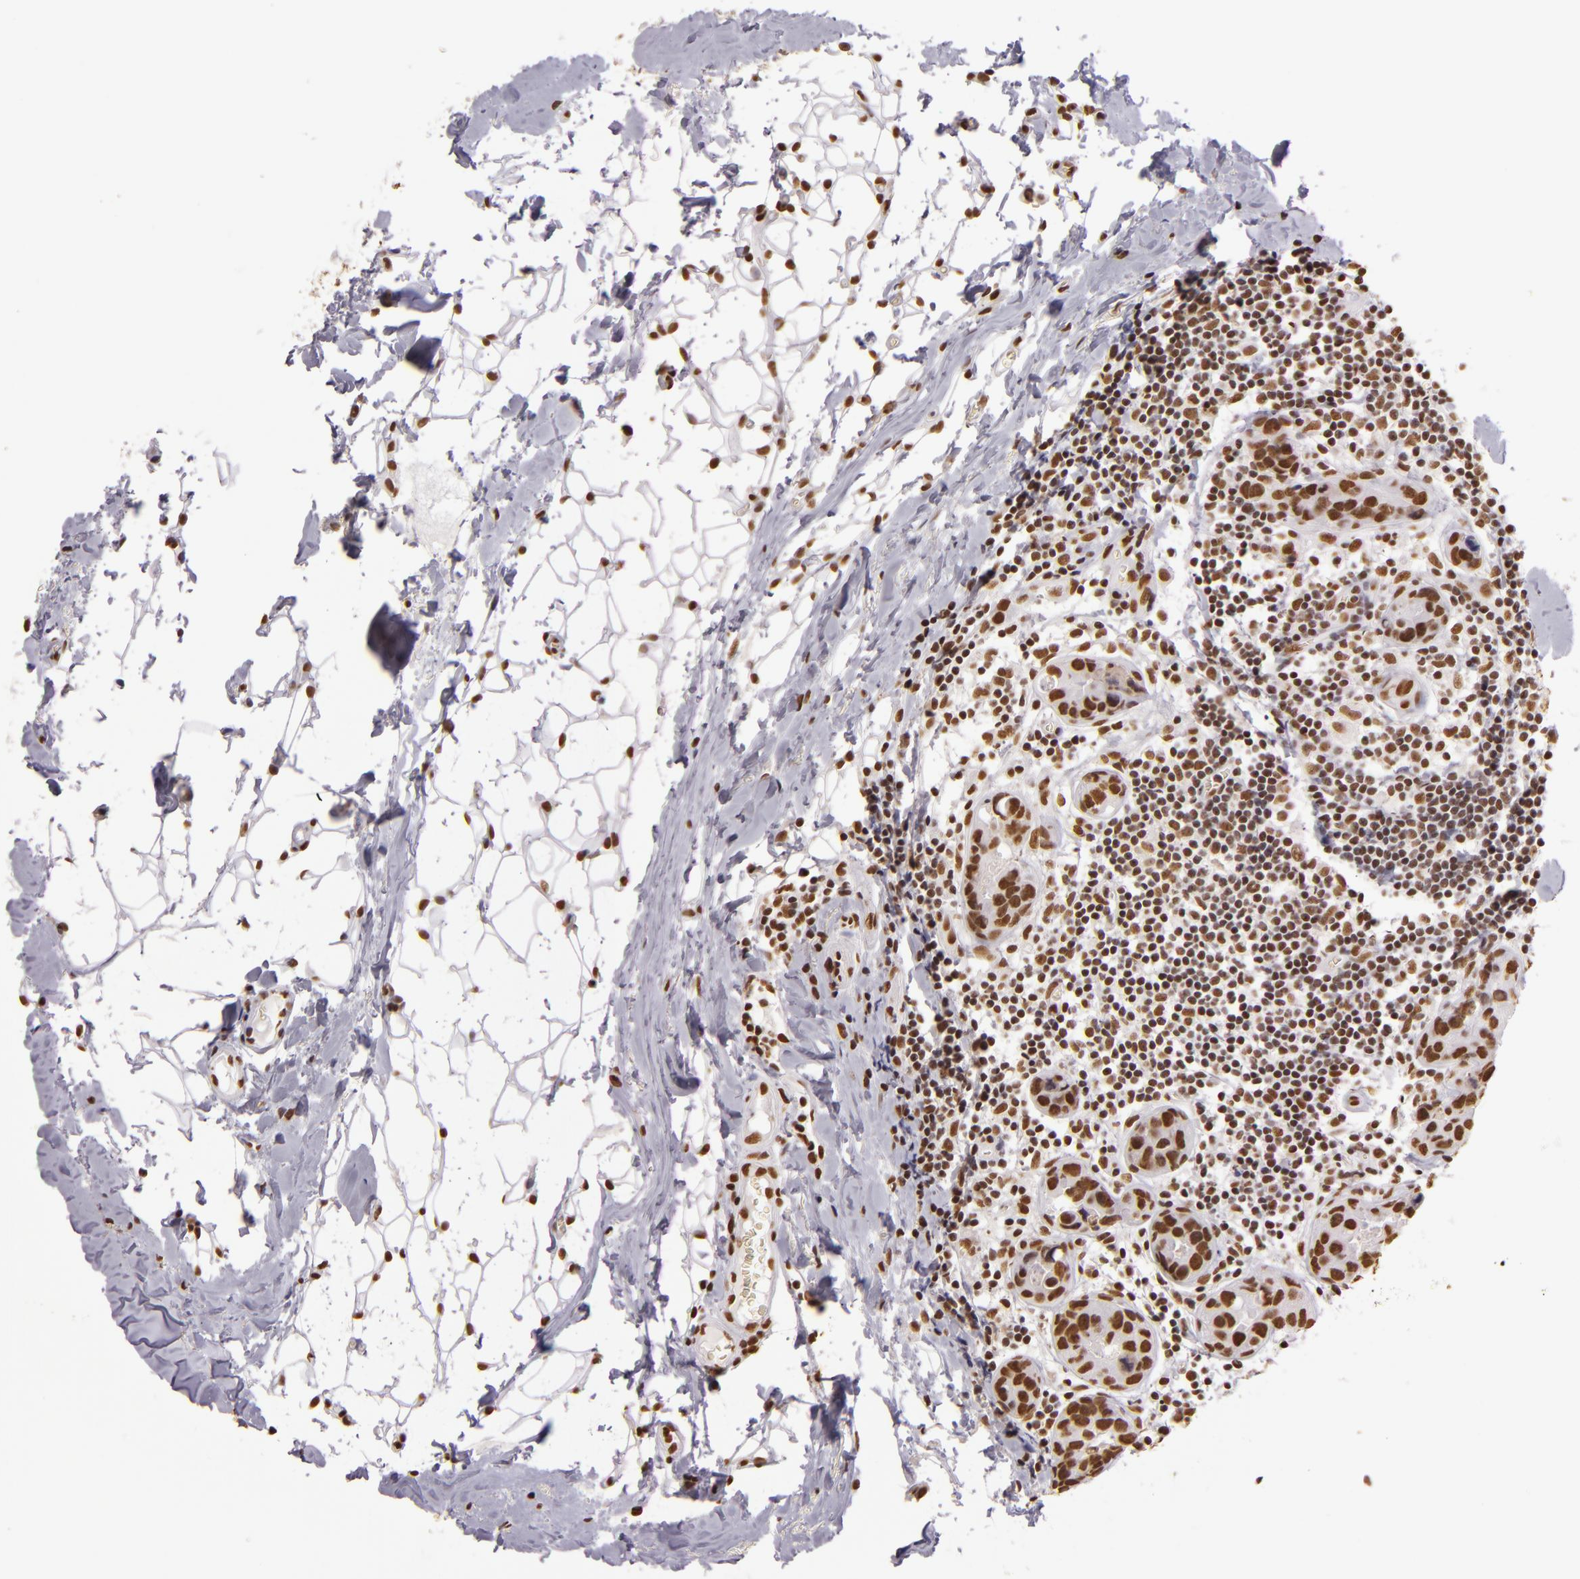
{"staining": {"intensity": "strong", "quantity": ">75%", "location": "nuclear"}, "tissue": "breast cancer", "cell_type": "Tumor cells", "image_type": "cancer", "snomed": [{"axis": "morphology", "description": "Duct carcinoma"}, {"axis": "topography", "description": "Breast"}], "caption": "Breast invasive ductal carcinoma stained with a protein marker reveals strong staining in tumor cells.", "gene": "PAPOLA", "patient": {"sex": "female", "age": 24}}